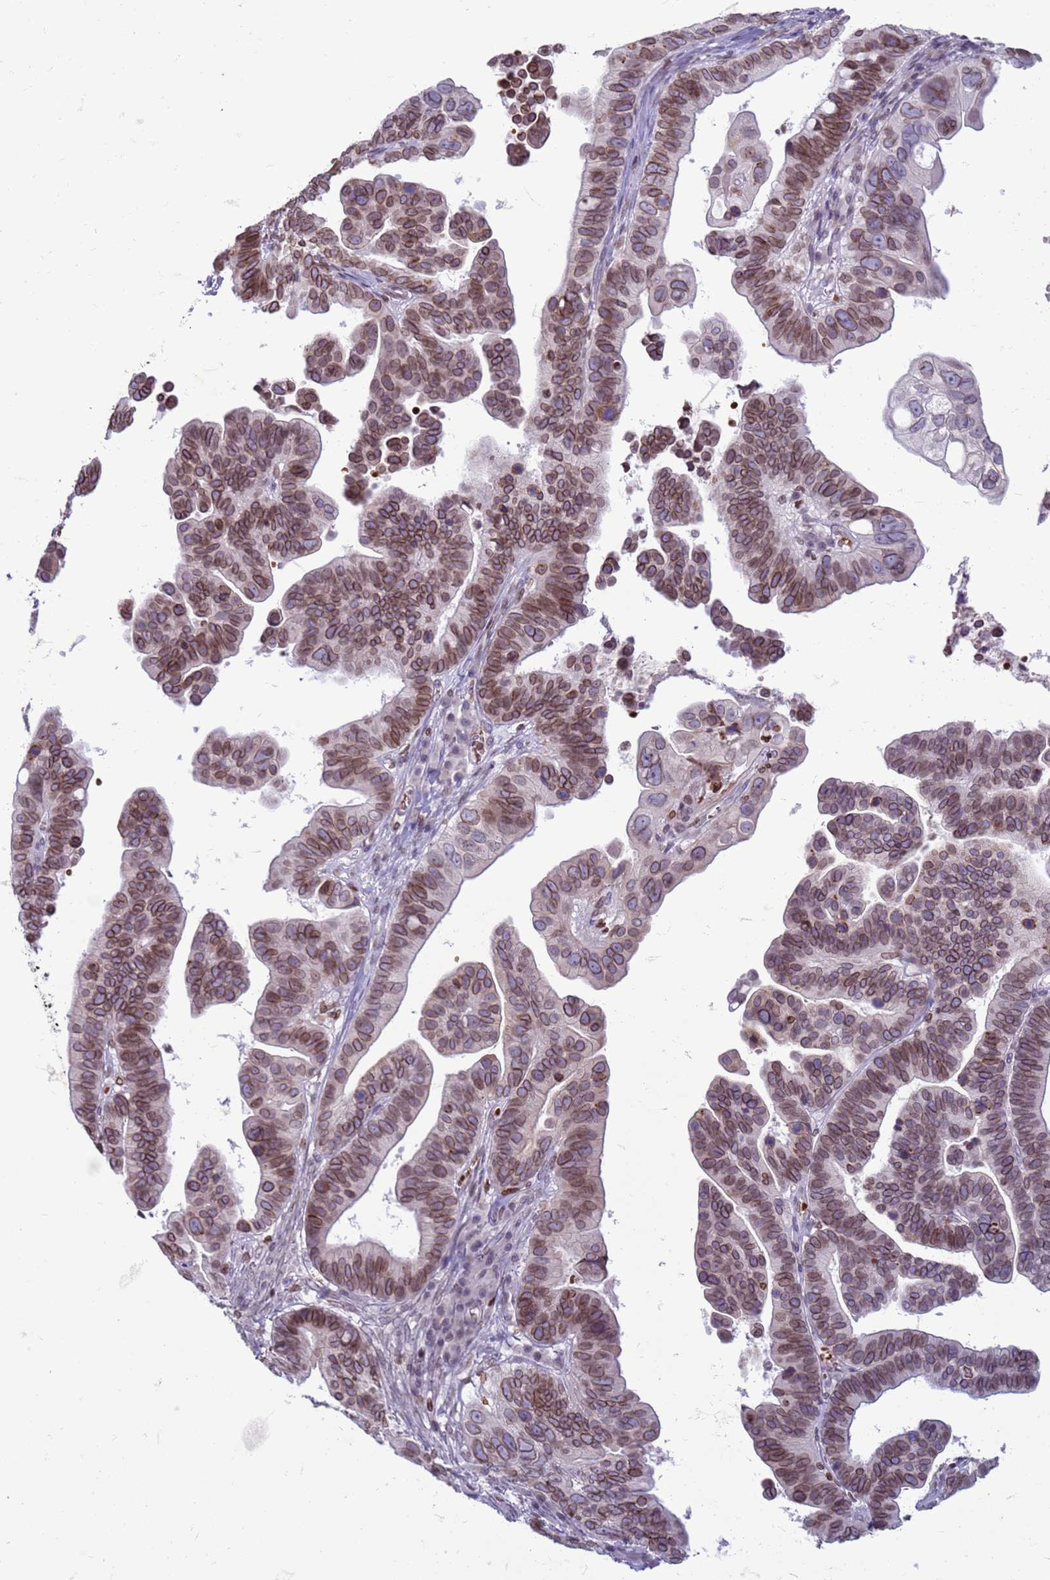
{"staining": {"intensity": "moderate", "quantity": ">75%", "location": "cytoplasmic/membranous,nuclear"}, "tissue": "ovarian cancer", "cell_type": "Tumor cells", "image_type": "cancer", "snomed": [{"axis": "morphology", "description": "Cystadenocarcinoma, serous, NOS"}, {"axis": "topography", "description": "Ovary"}], "caption": "Ovarian serous cystadenocarcinoma stained for a protein shows moderate cytoplasmic/membranous and nuclear positivity in tumor cells.", "gene": "METTL25B", "patient": {"sex": "female", "age": 56}}